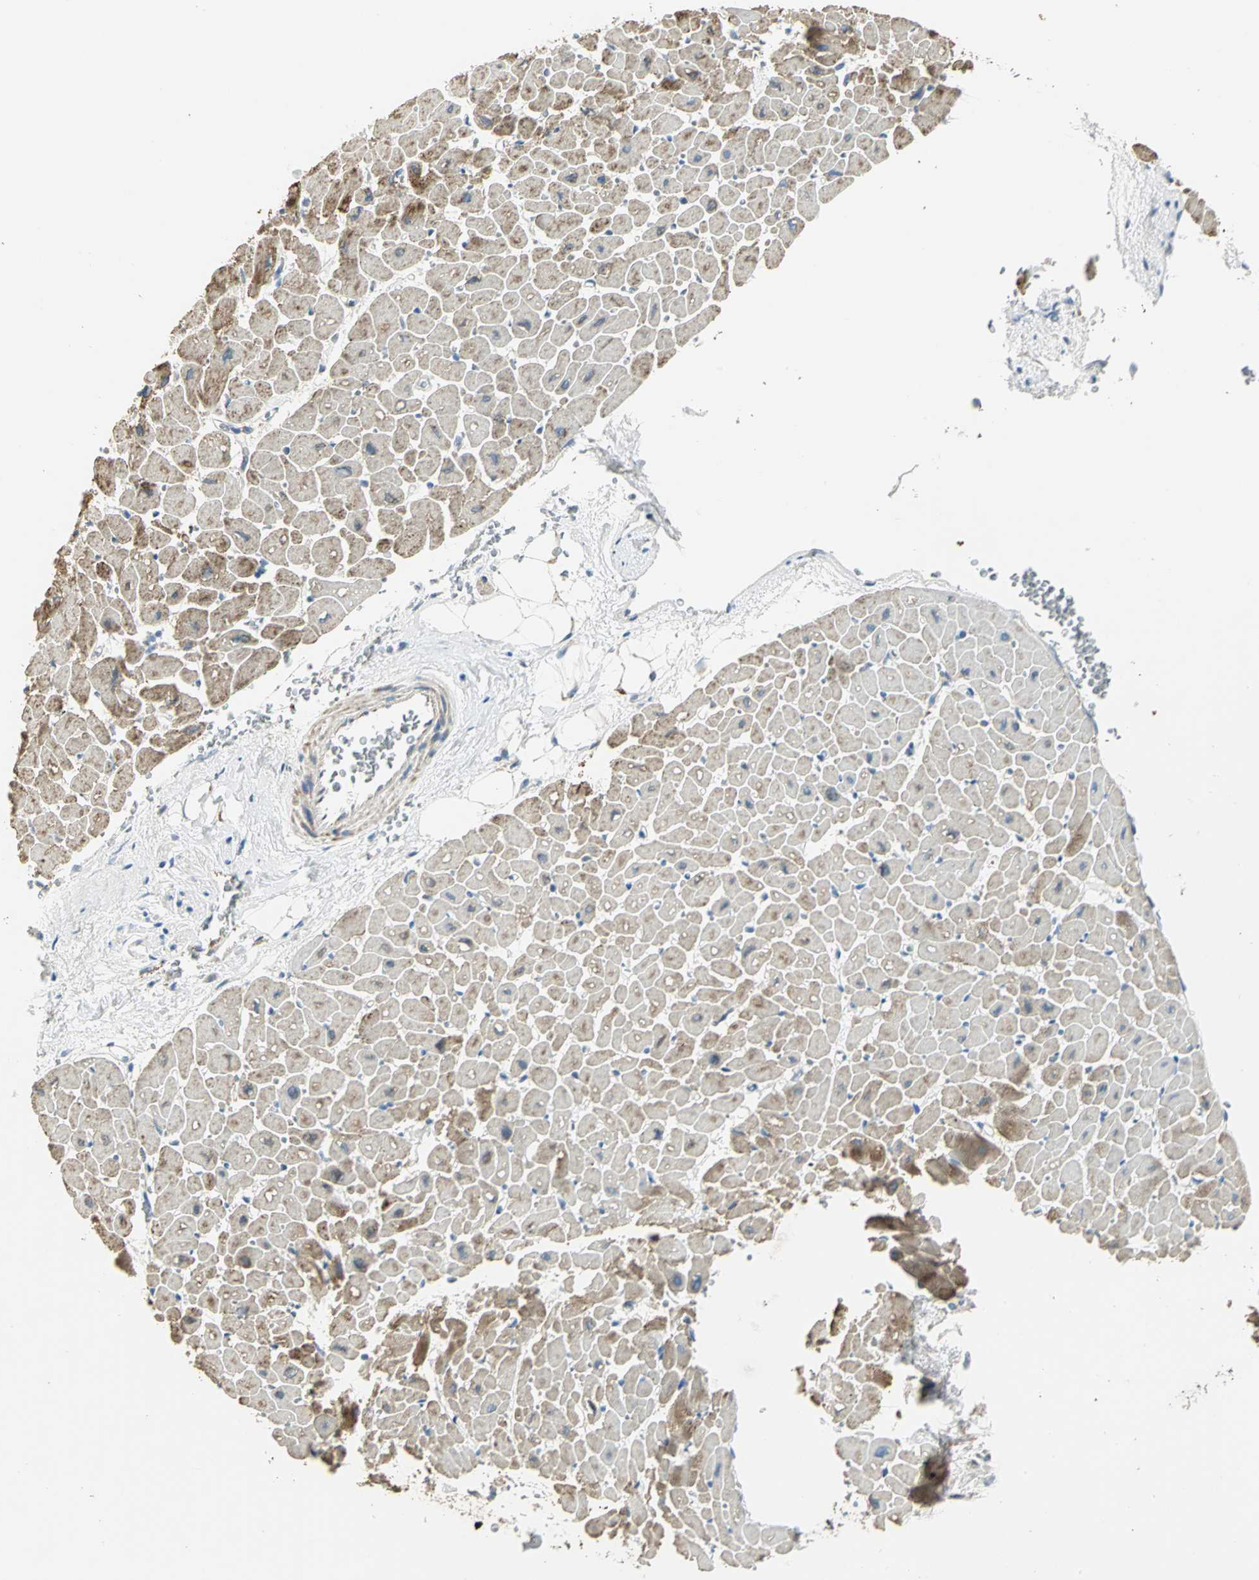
{"staining": {"intensity": "strong", "quantity": ">75%", "location": "cytoplasmic/membranous"}, "tissue": "heart muscle", "cell_type": "Cardiomyocytes", "image_type": "normal", "snomed": [{"axis": "morphology", "description": "Normal tissue, NOS"}, {"axis": "topography", "description": "Heart"}], "caption": "DAB immunohistochemical staining of normal heart muscle demonstrates strong cytoplasmic/membranous protein positivity in approximately >75% of cardiomyocytes.", "gene": "ACADM", "patient": {"sex": "male", "age": 45}}